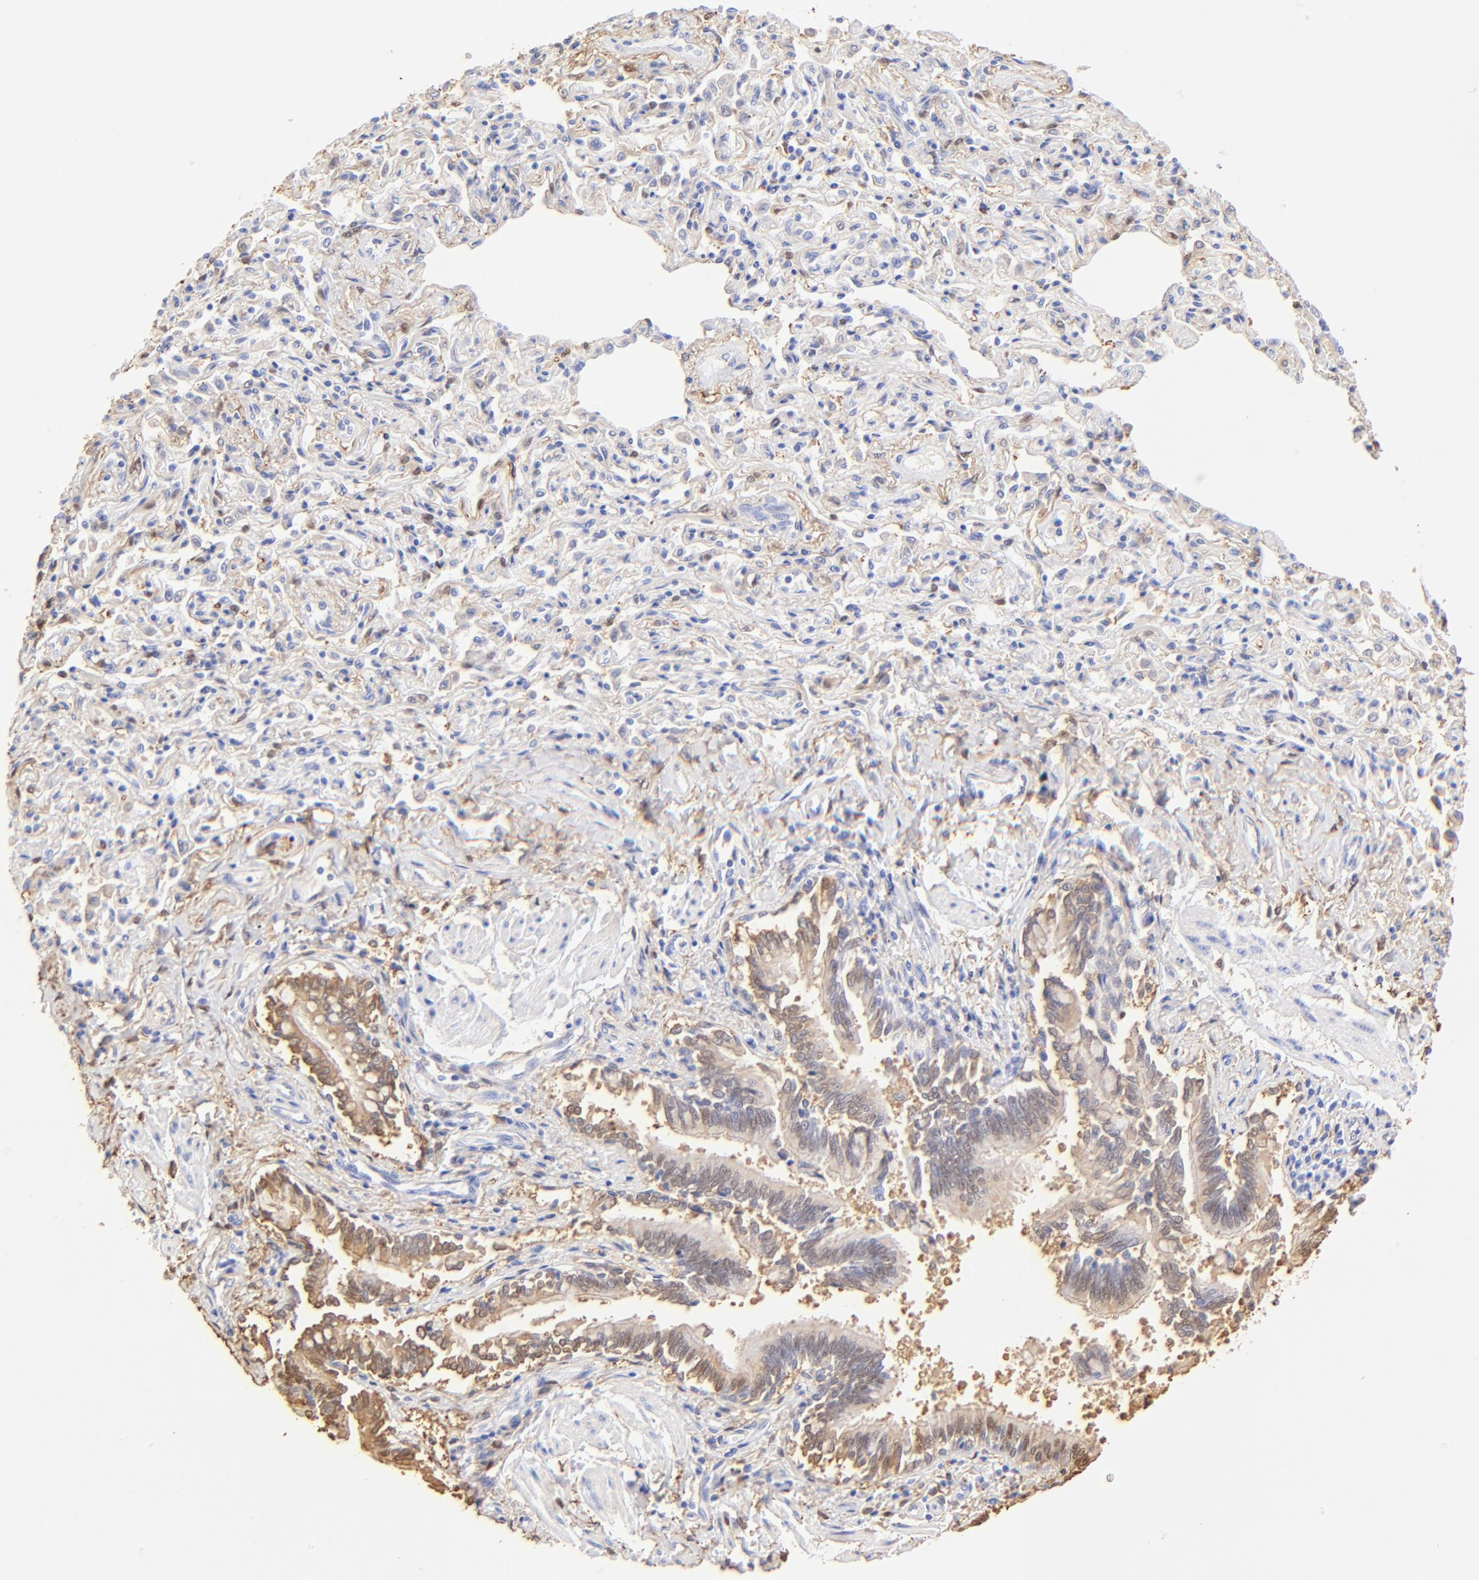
{"staining": {"intensity": "weak", "quantity": "25%-75%", "location": "nuclear"}, "tissue": "bronchus", "cell_type": "Respiratory epithelial cells", "image_type": "normal", "snomed": [{"axis": "morphology", "description": "Normal tissue, NOS"}, {"axis": "topography", "description": "Lung"}], "caption": "High-power microscopy captured an immunohistochemistry image of unremarkable bronchus, revealing weak nuclear positivity in approximately 25%-75% of respiratory epithelial cells.", "gene": "ALDH1A1", "patient": {"sex": "male", "age": 64}}